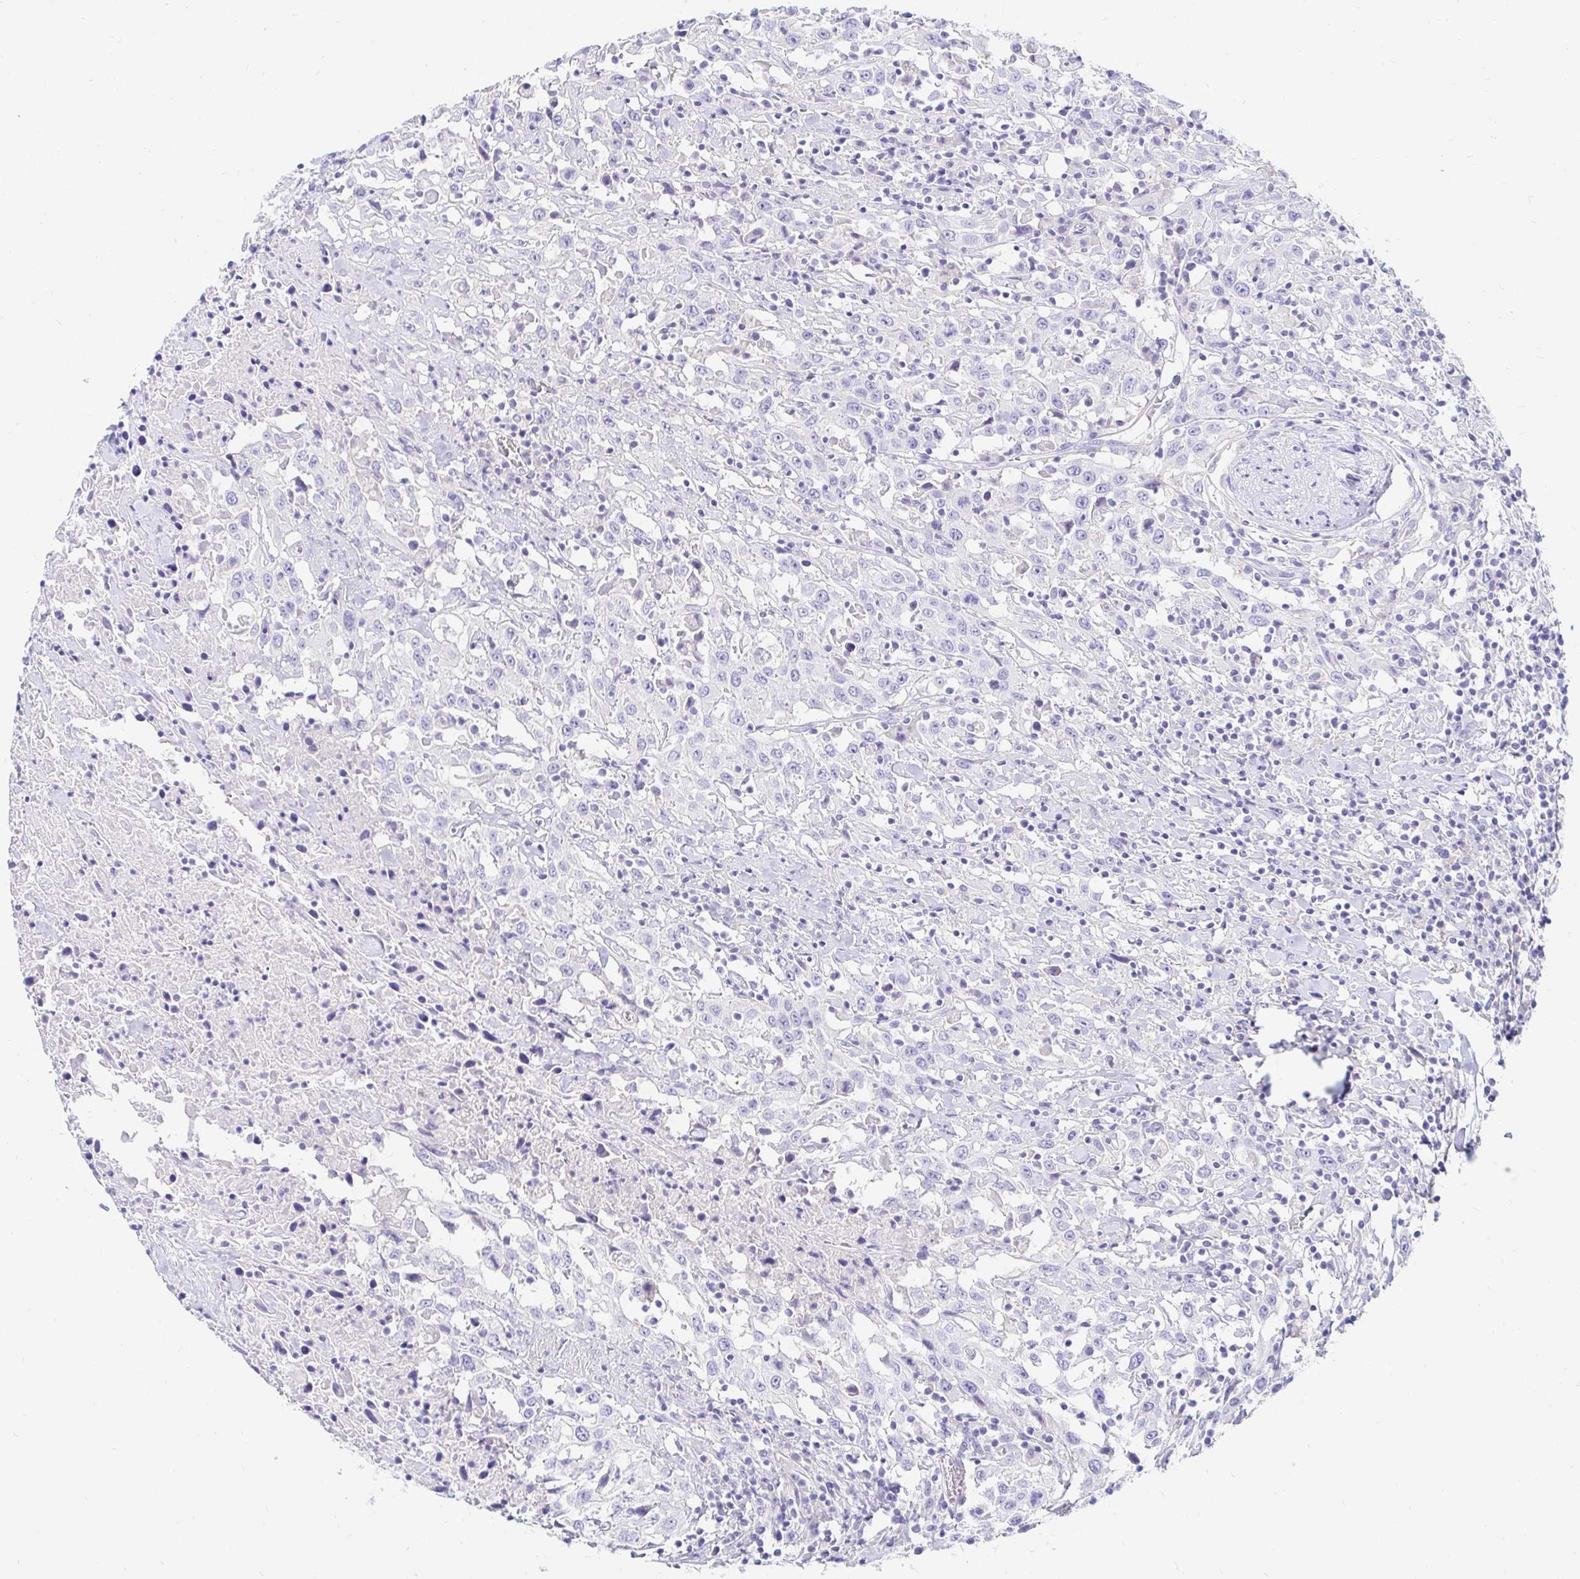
{"staining": {"intensity": "negative", "quantity": "none", "location": "none"}, "tissue": "urothelial cancer", "cell_type": "Tumor cells", "image_type": "cancer", "snomed": [{"axis": "morphology", "description": "Urothelial carcinoma, High grade"}, {"axis": "topography", "description": "Urinary bladder"}], "caption": "High-grade urothelial carcinoma stained for a protein using IHC reveals no expression tumor cells.", "gene": "NR2E1", "patient": {"sex": "male", "age": 61}}